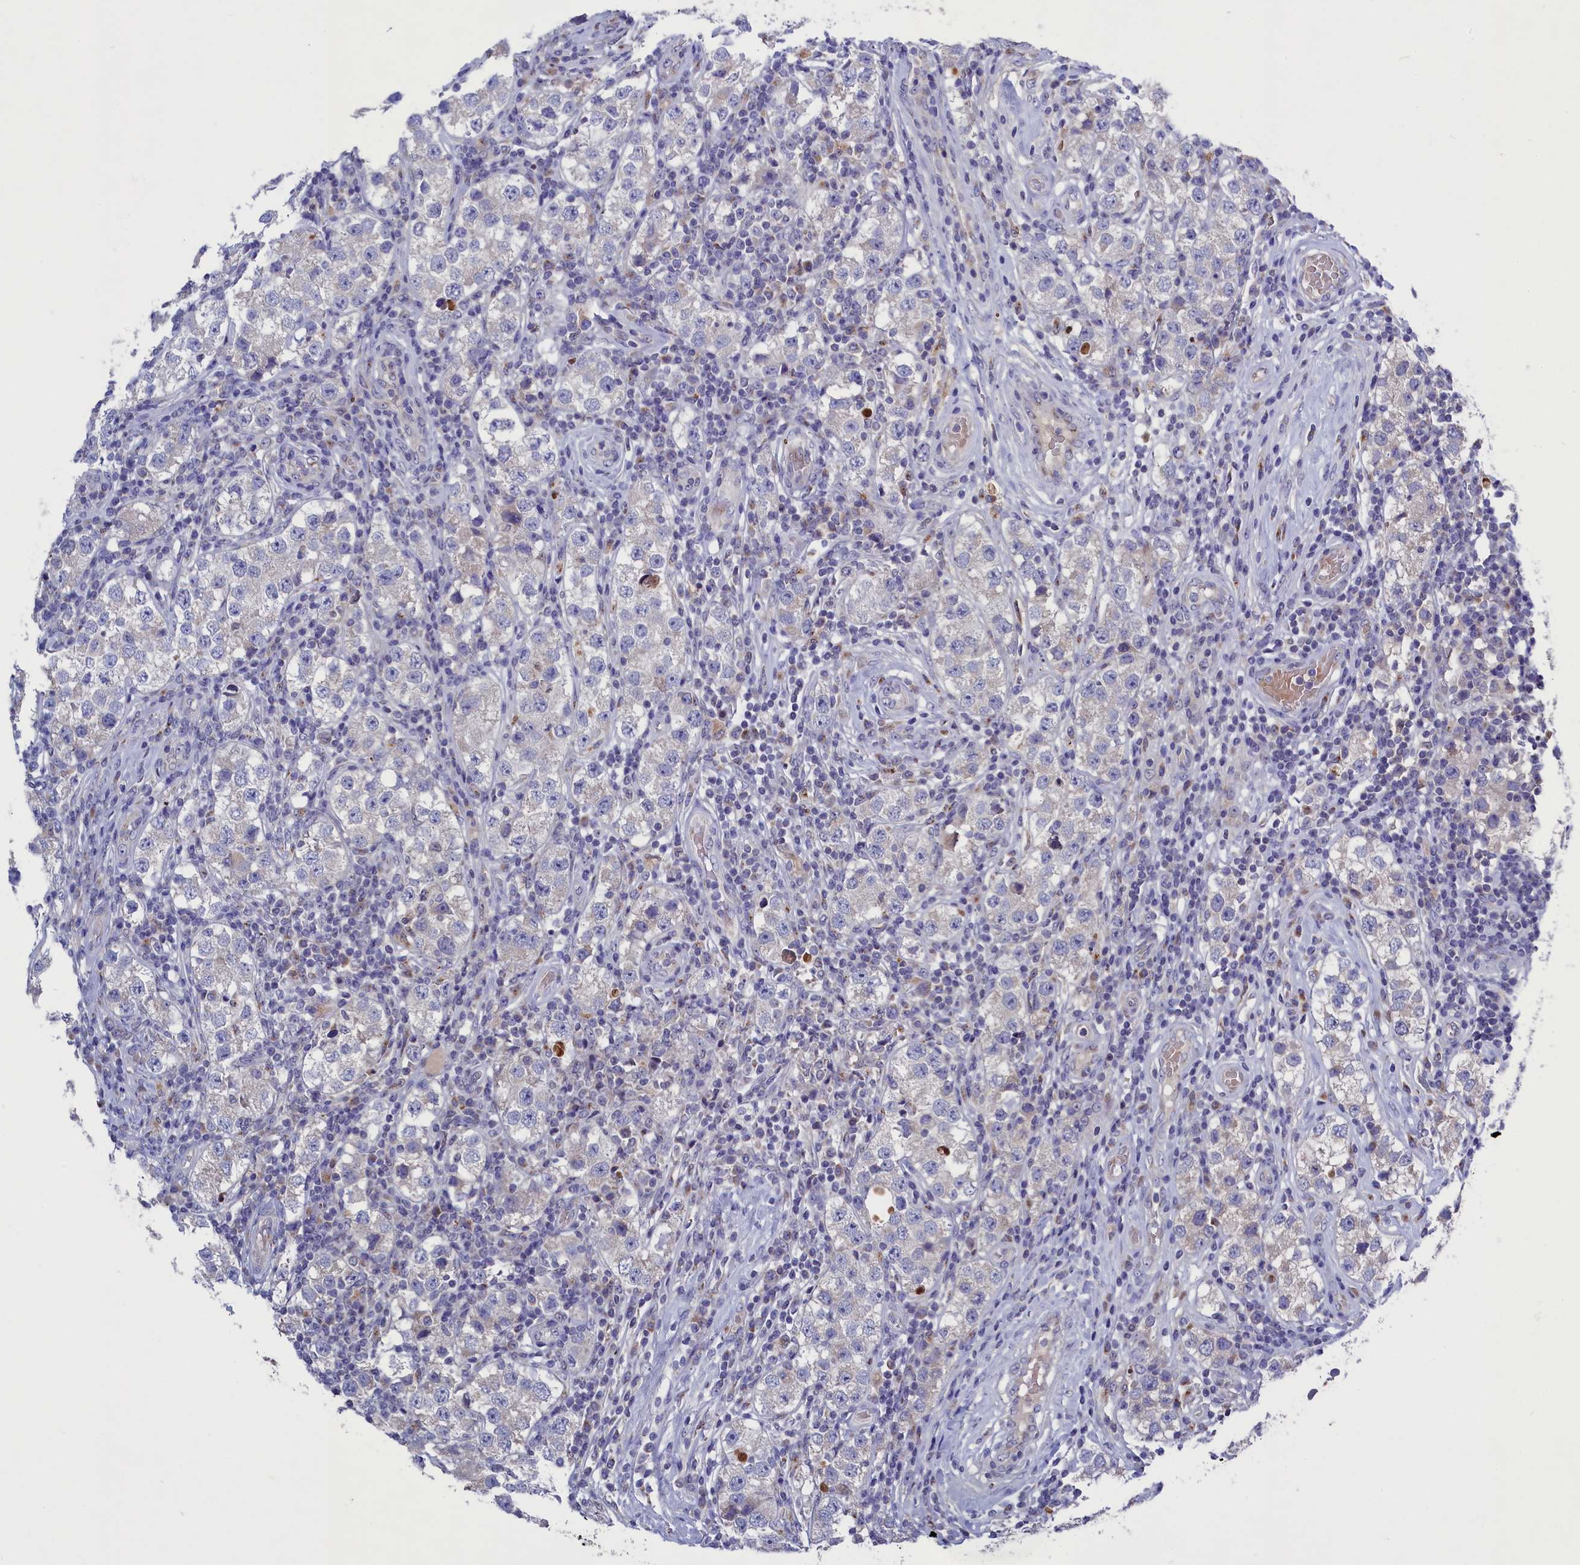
{"staining": {"intensity": "negative", "quantity": "none", "location": "none"}, "tissue": "testis cancer", "cell_type": "Tumor cells", "image_type": "cancer", "snomed": [{"axis": "morphology", "description": "Seminoma, NOS"}, {"axis": "topography", "description": "Testis"}], "caption": "An immunohistochemistry histopathology image of testis cancer (seminoma) is shown. There is no staining in tumor cells of testis cancer (seminoma).", "gene": "GPR108", "patient": {"sex": "male", "age": 34}}